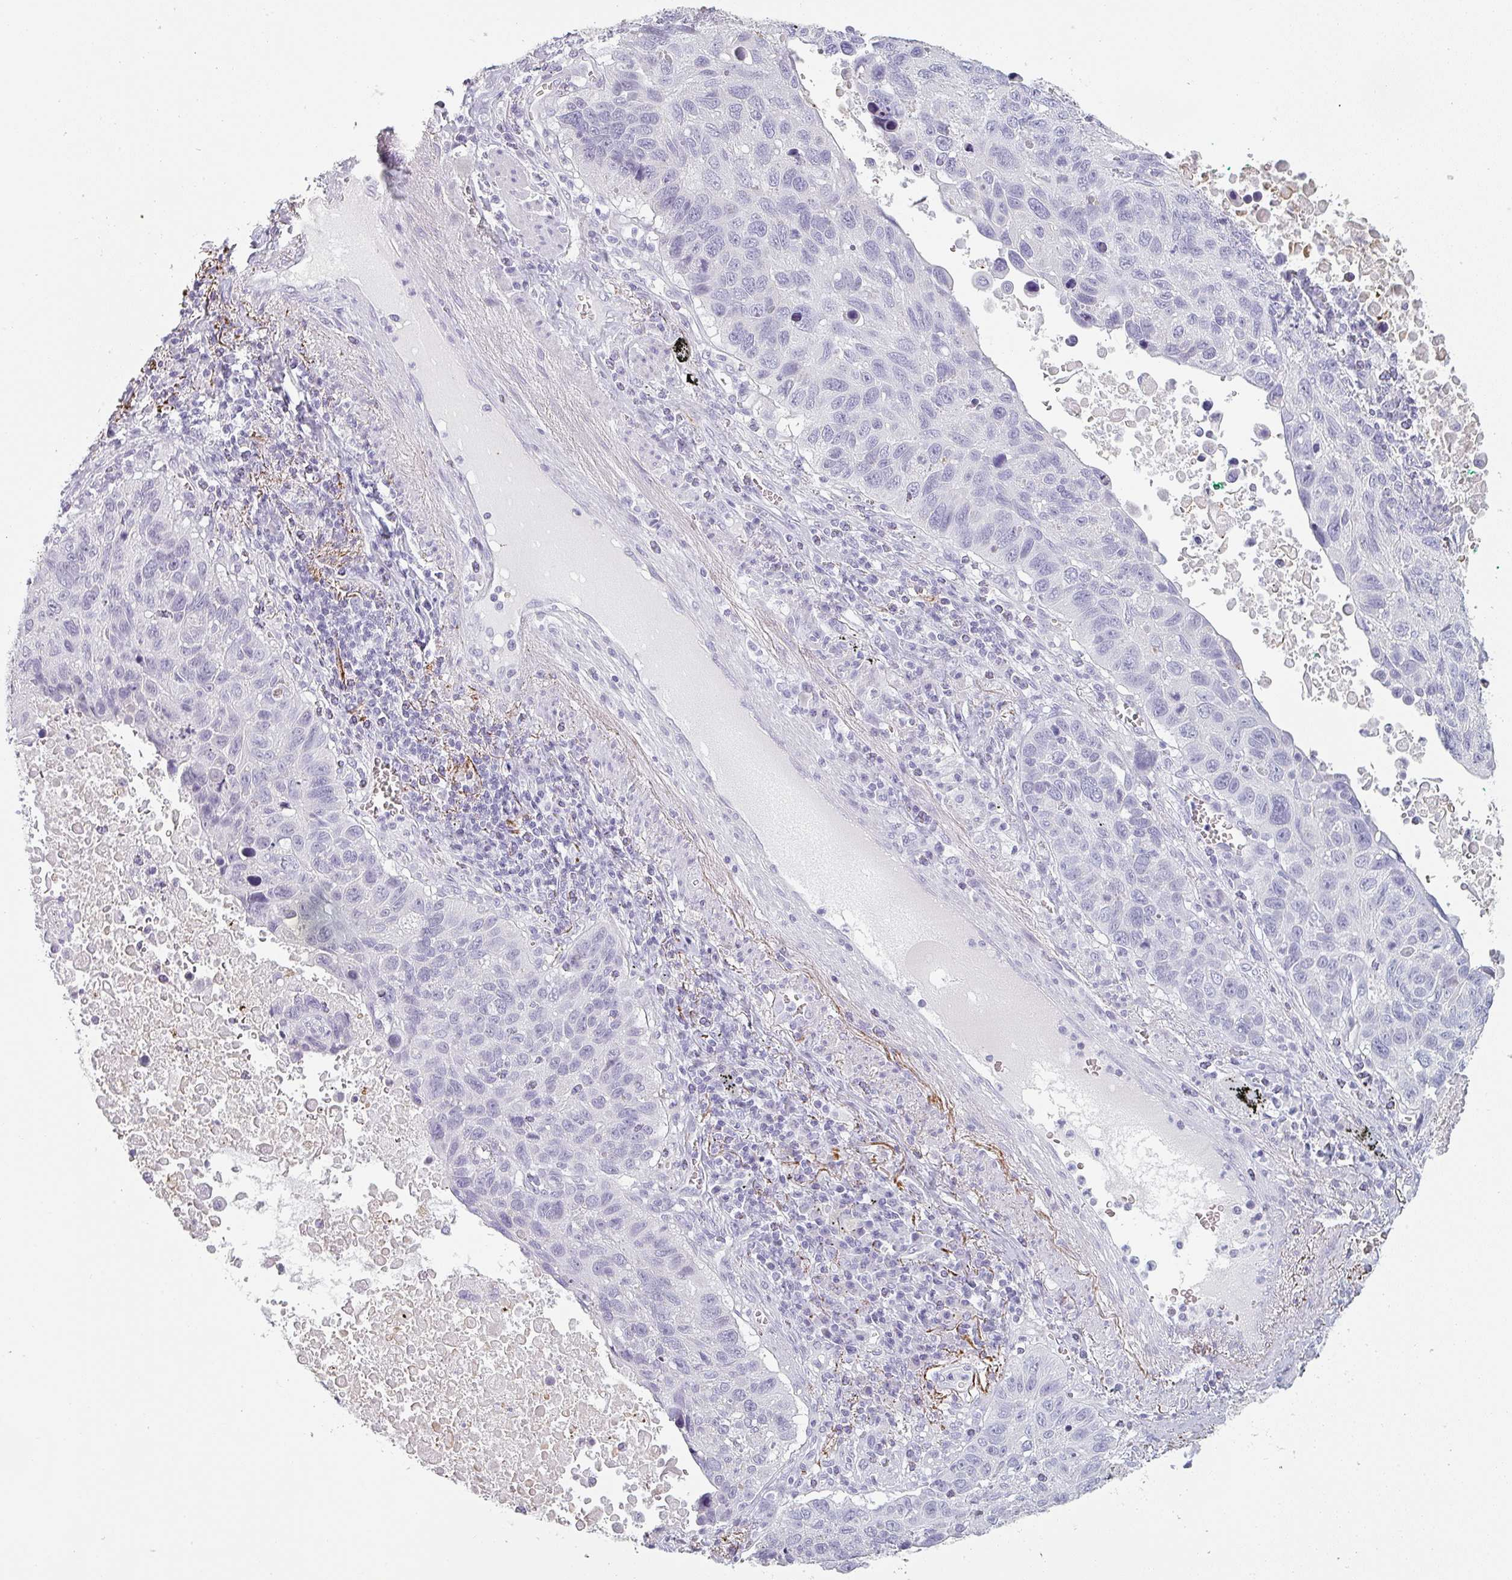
{"staining": {"intensity": "negative", "quantity": "none", "location": "none"}, "tissue": "lung cancer", "cell_type": "Tumor cells", "image_type": "cancer", "snomed": [{"axis": "morphology", "description": "Squamous cell carcinoma, NOS"}, {"axis": "topography", "description": "Lung"}], "caption": "There is no significant staining in tumor cells of lung squamous cell carcinoma.", "gene": "SFTPA1", "patient": {"sex": "male", "age": 66}}